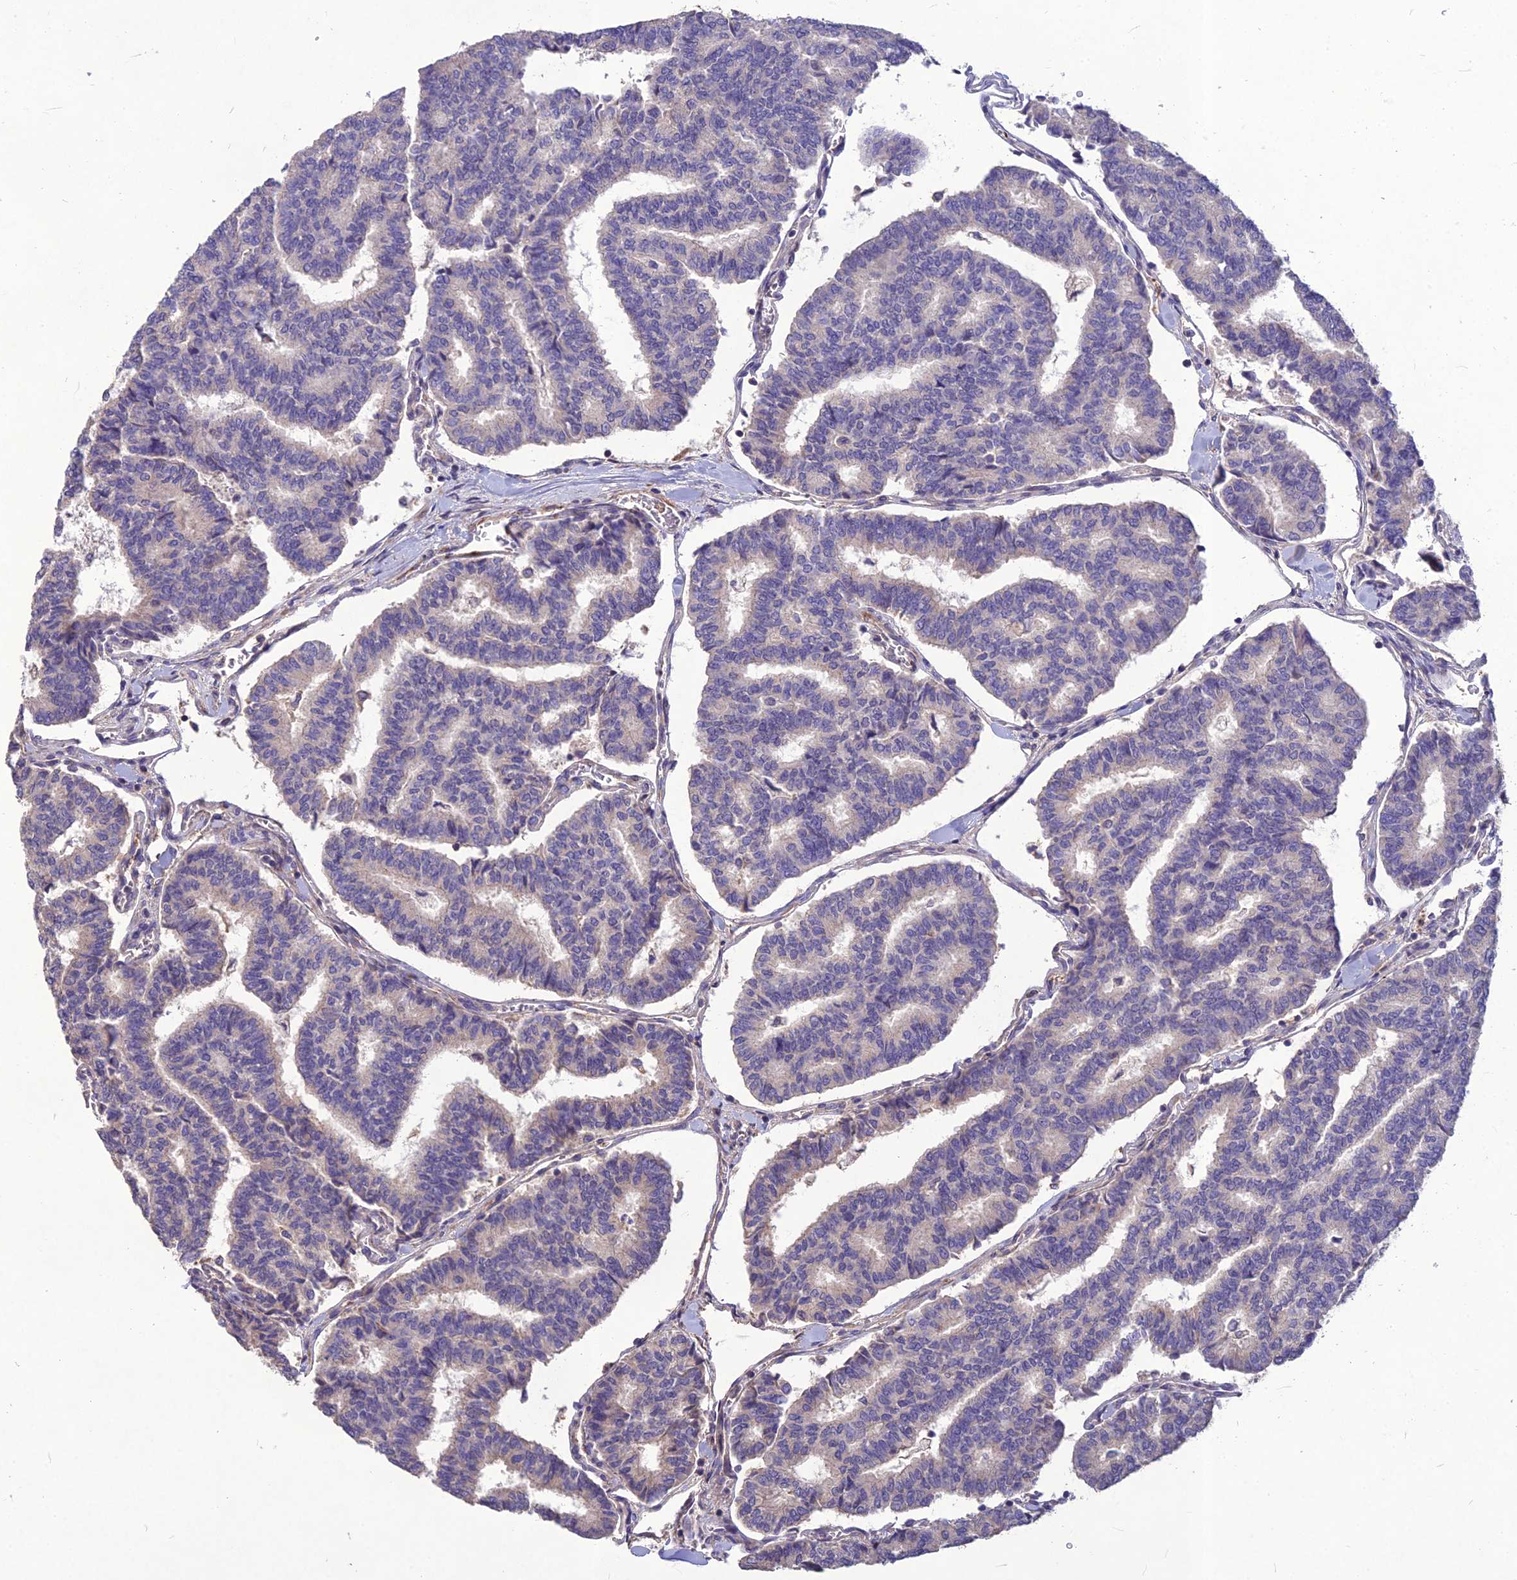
{"staining": {"intensity": "negative", "quantity": "none", "location": "none"}, "tissue": "thyroid cancer", "cell_type": "Tumor cells", "image_type": "cancer", "snomed": [{"axis": "morphology", "description": "Papillary adenocarcinoma, NOS"}, {"axis": "topography", "description": "Thyroid gland"}], "caption": "Papillary adenocarcinoma (thyroid) was stained to show a protein in brown. There is no significant staining in tumor cells.", "gene": "CLUH", "patient": {"sex": "female", "age": 35}}